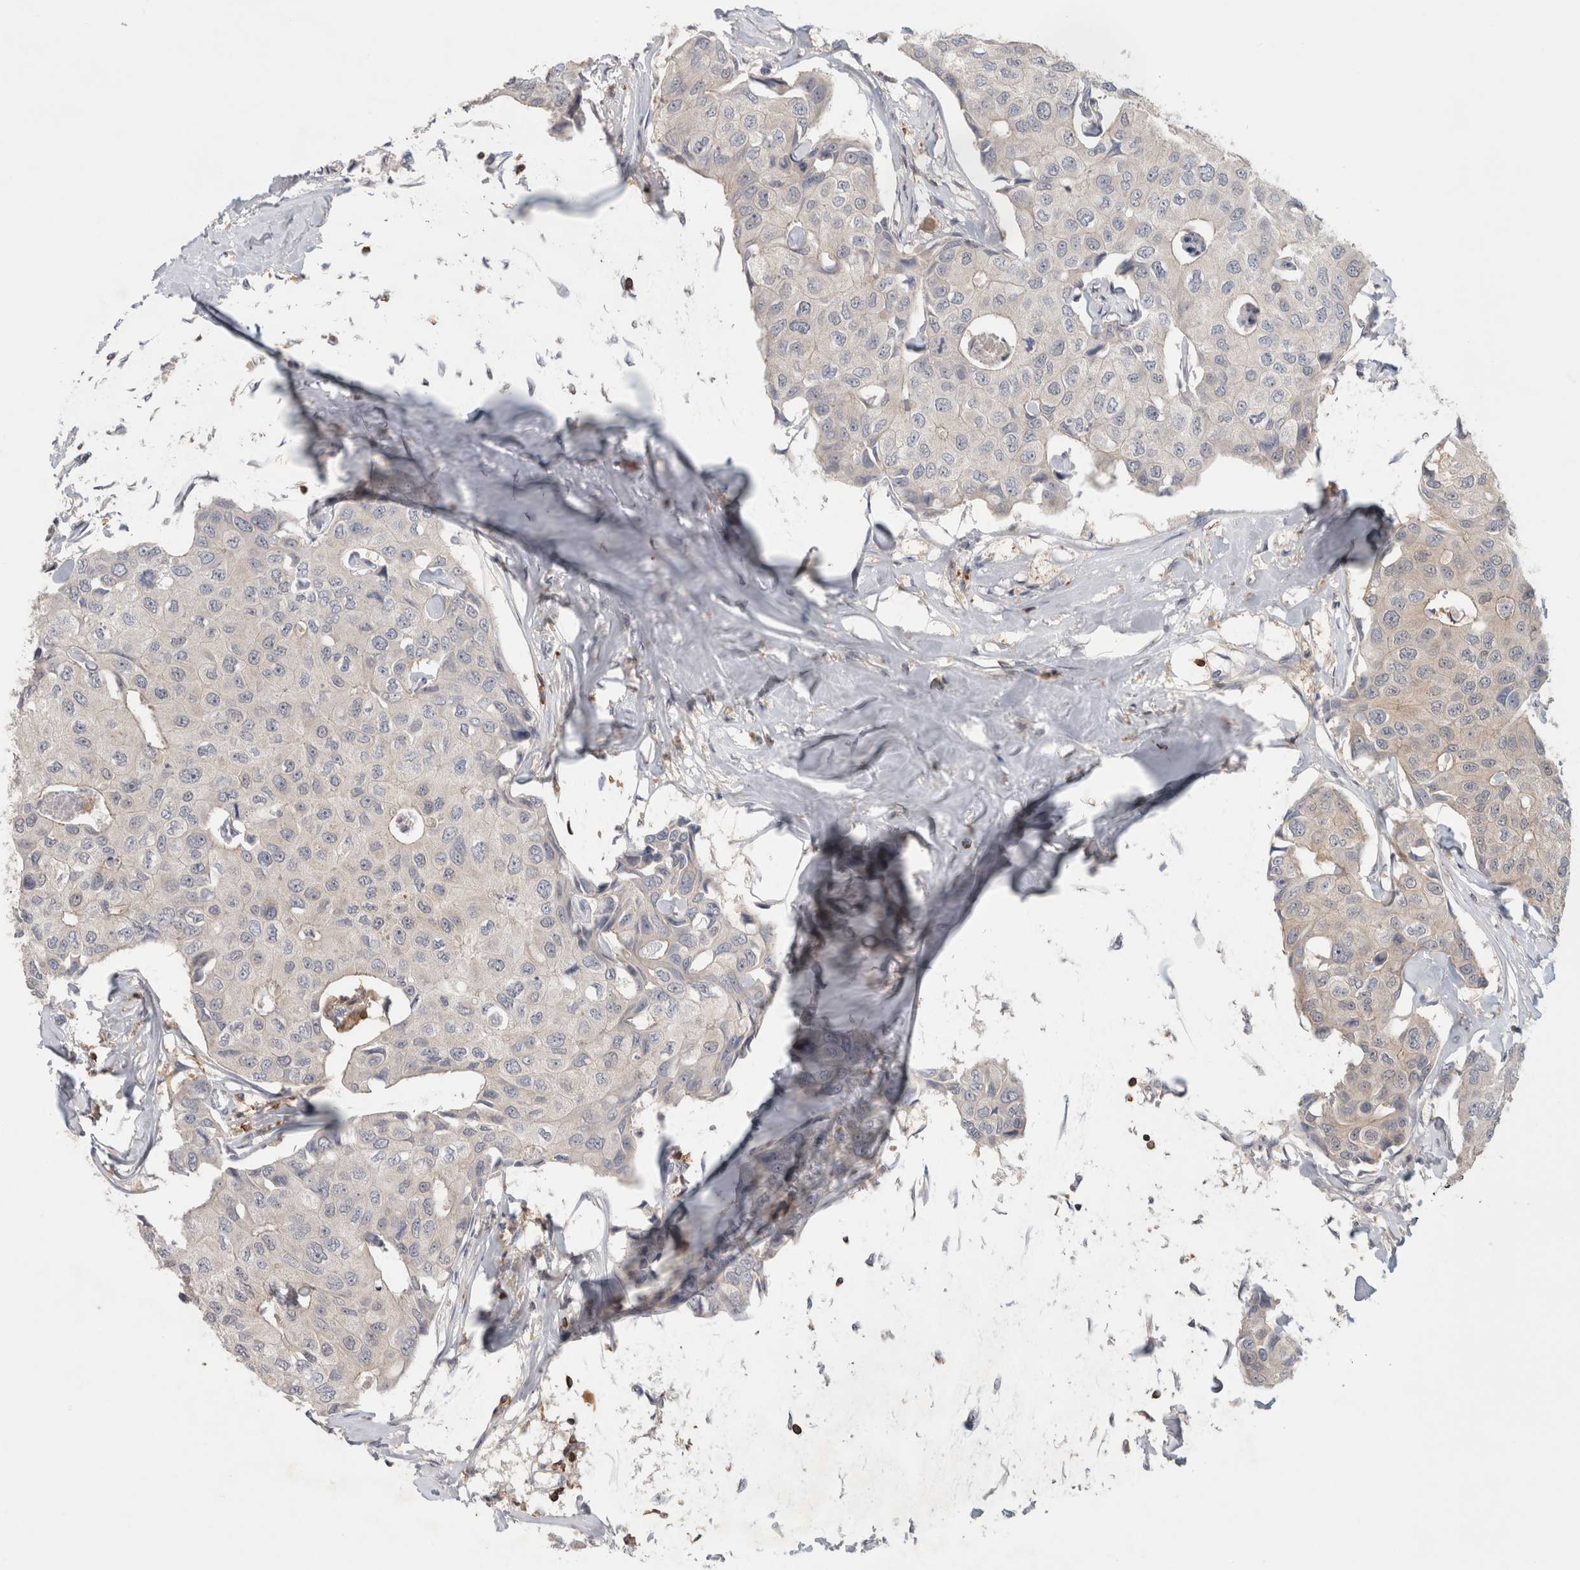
{"staining": {"intensity": "negative", "quantity": "none", "location": "none"}, "tissue": "breast cancer", "cell_type": "Tumor cells", "image_type": "cancer", "snomed": [{"axis": "morphology", "description": "Duct carcinoma"}, {"axis": "topography", "description": "Breast"}], "caption": "A photomicrograph of breast invasive ductal carcinoma stained for a protein exhibits no brown staining in tumor cells.", "gene": "GFRA2", "patient": {"sex": "female", "age": 80}}